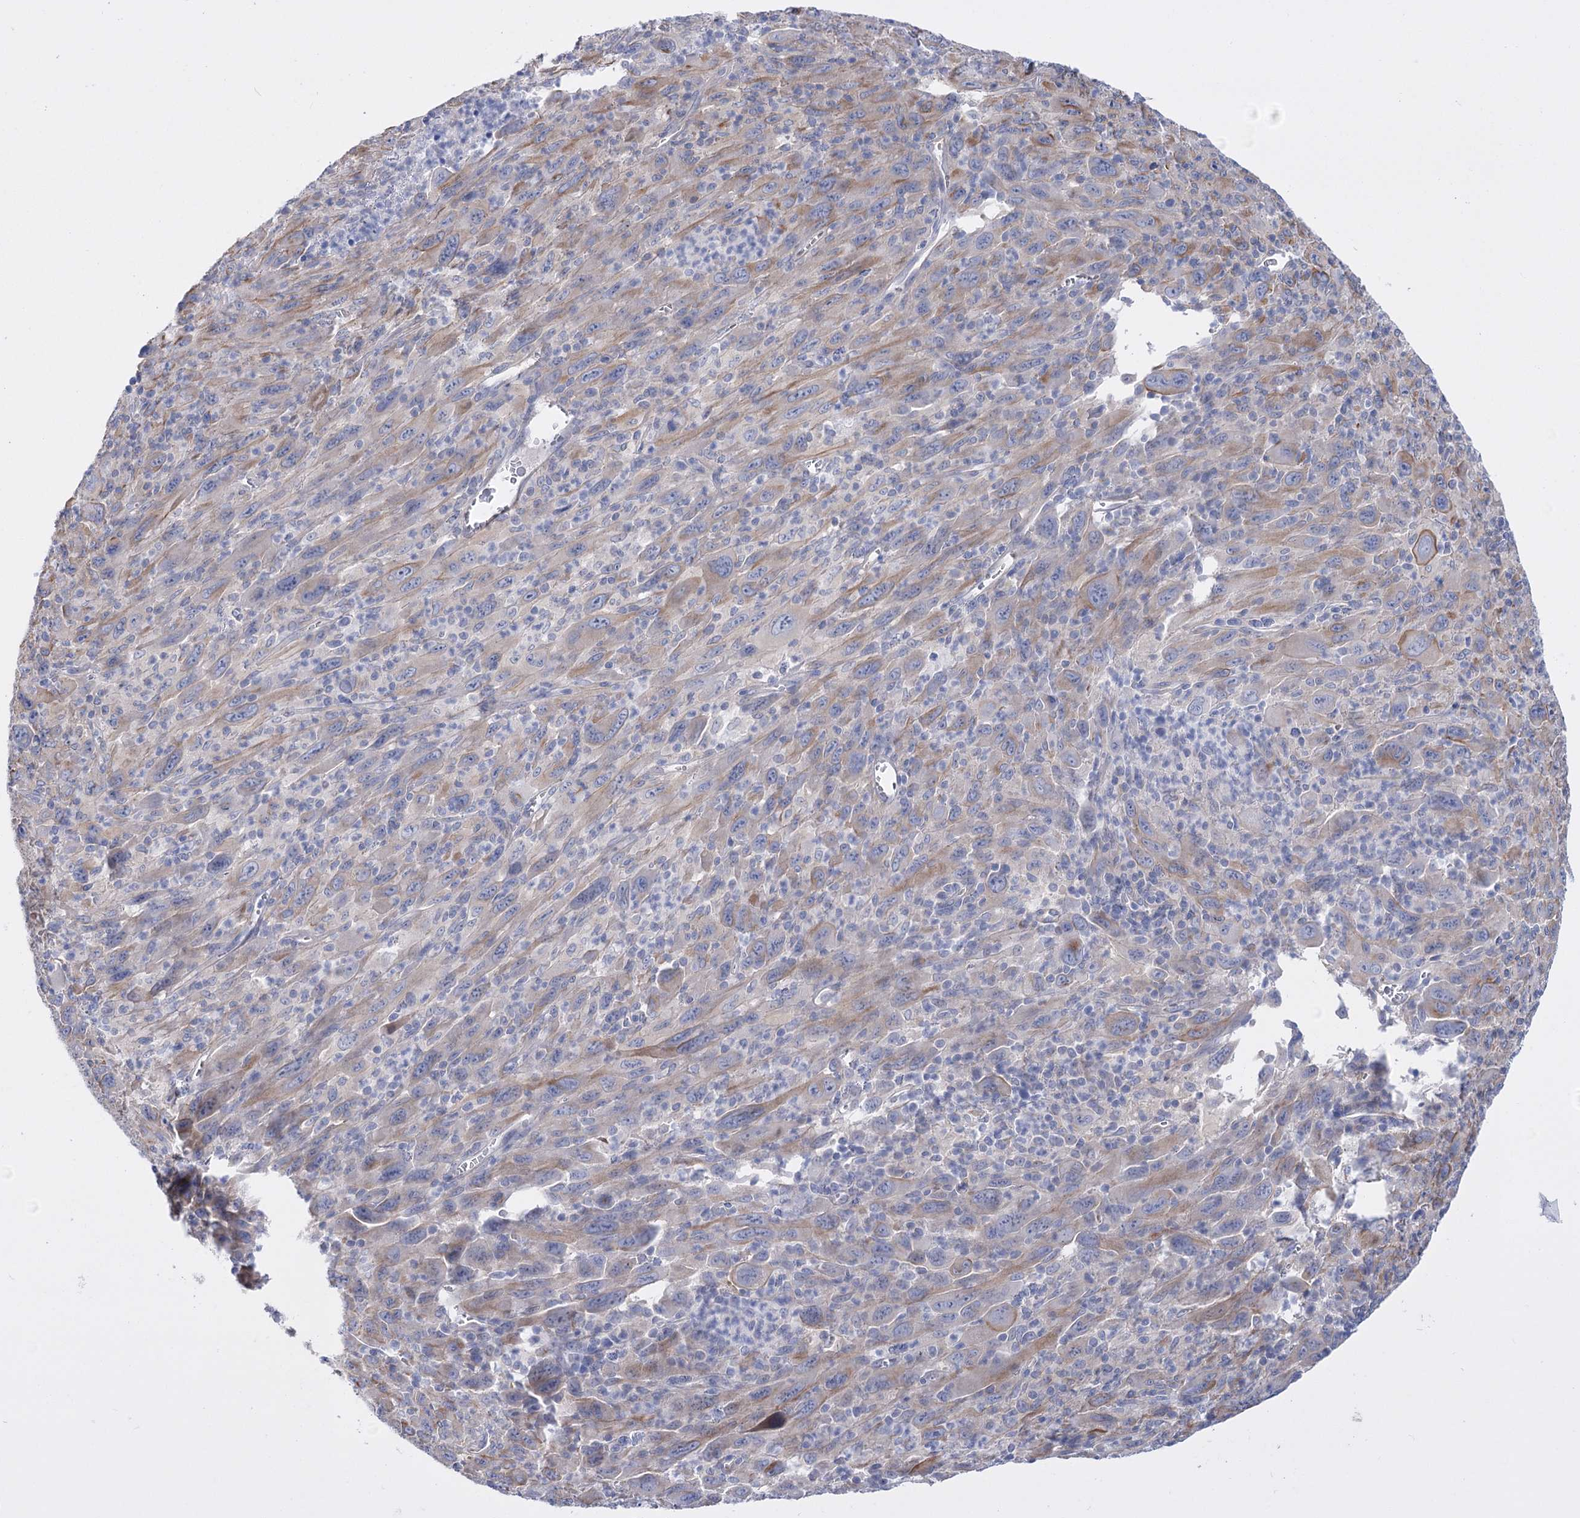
{"staining": {"intensity": "weak", "quantity": "<25%", "location": "cytoplasmic/membranous"}, "tissue": "melanoma", "cell_type": "Tumor cells", "image_type": "cancer", "snomed": [{"axis": "morphology", "description": "Malignant melanoma, Metastatic site"}, {"axis": "topography", "description": "Skin"}], "caption": "Immunohistochemical staining of human melanoma reveals no significant positivity in tumor cells.", "gene": "LRRC34", "patient": {"sex": "female", "age": 56}}